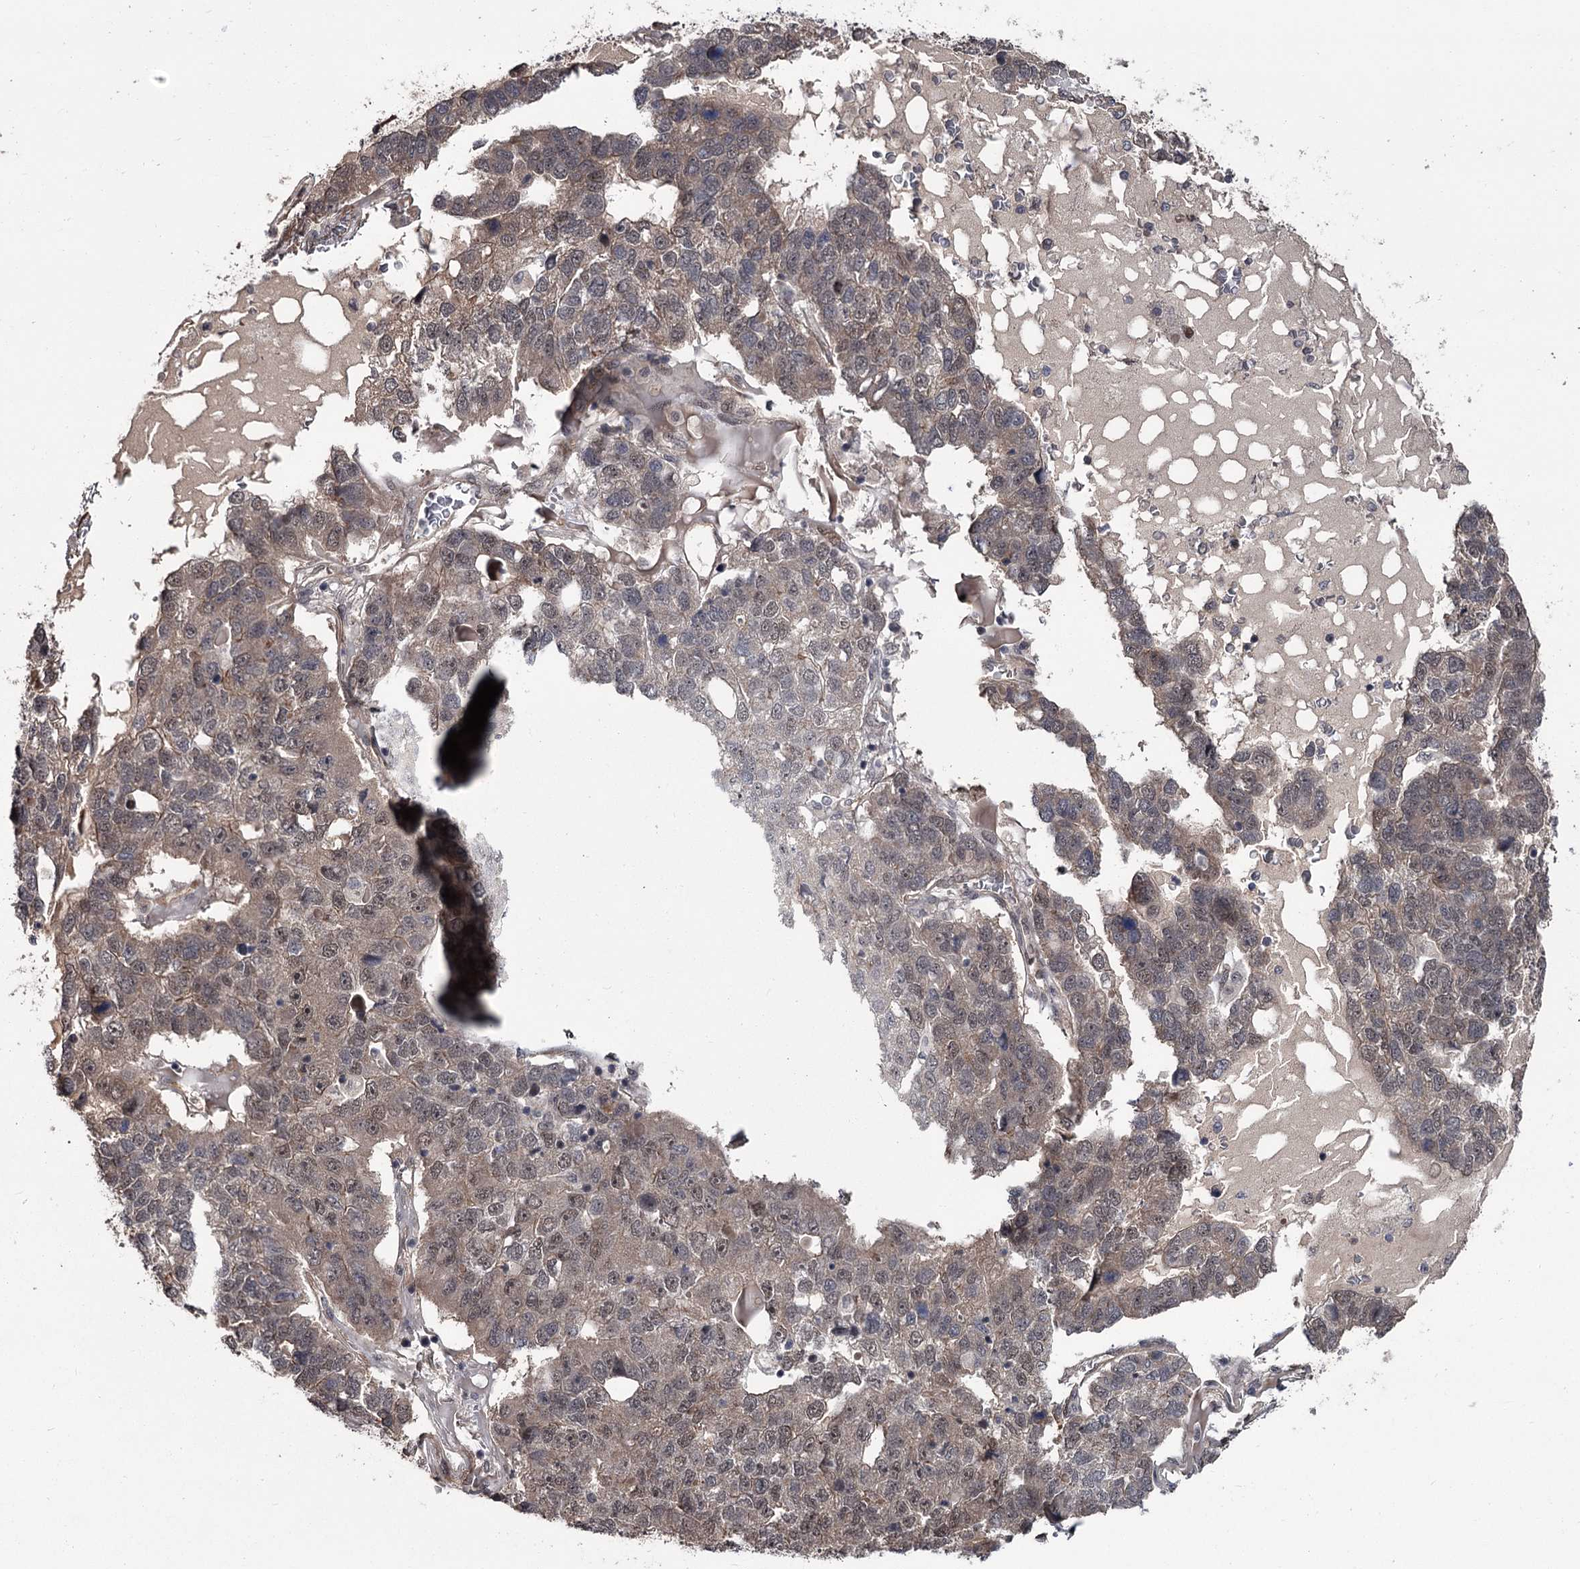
{"staining": {"intensity": "weak", "quantity": ">75%", "location": "cytoplasmic/membranous,nuclear"}, "tissue": "pancreatic cancer", "cell_type": "Tumor cells", "image_type": "cancer", "snomed": [{"axis": "morphology", "description": "Adenocarcinoma, NOS"}, {"axis": "topography", "description": "Pancreas"}], "caption": "Immunohistochemistry (IHC) photomicrograph of adenocarcinoma (pancreatic) stained for a protein (brown), which reveals low levels of weak cytoplasmic/membranous and nuclear staining in about >75% of tumor cells.", "gene": "CDC42EP2", "patient": {"sex": "female", "age": 61}}